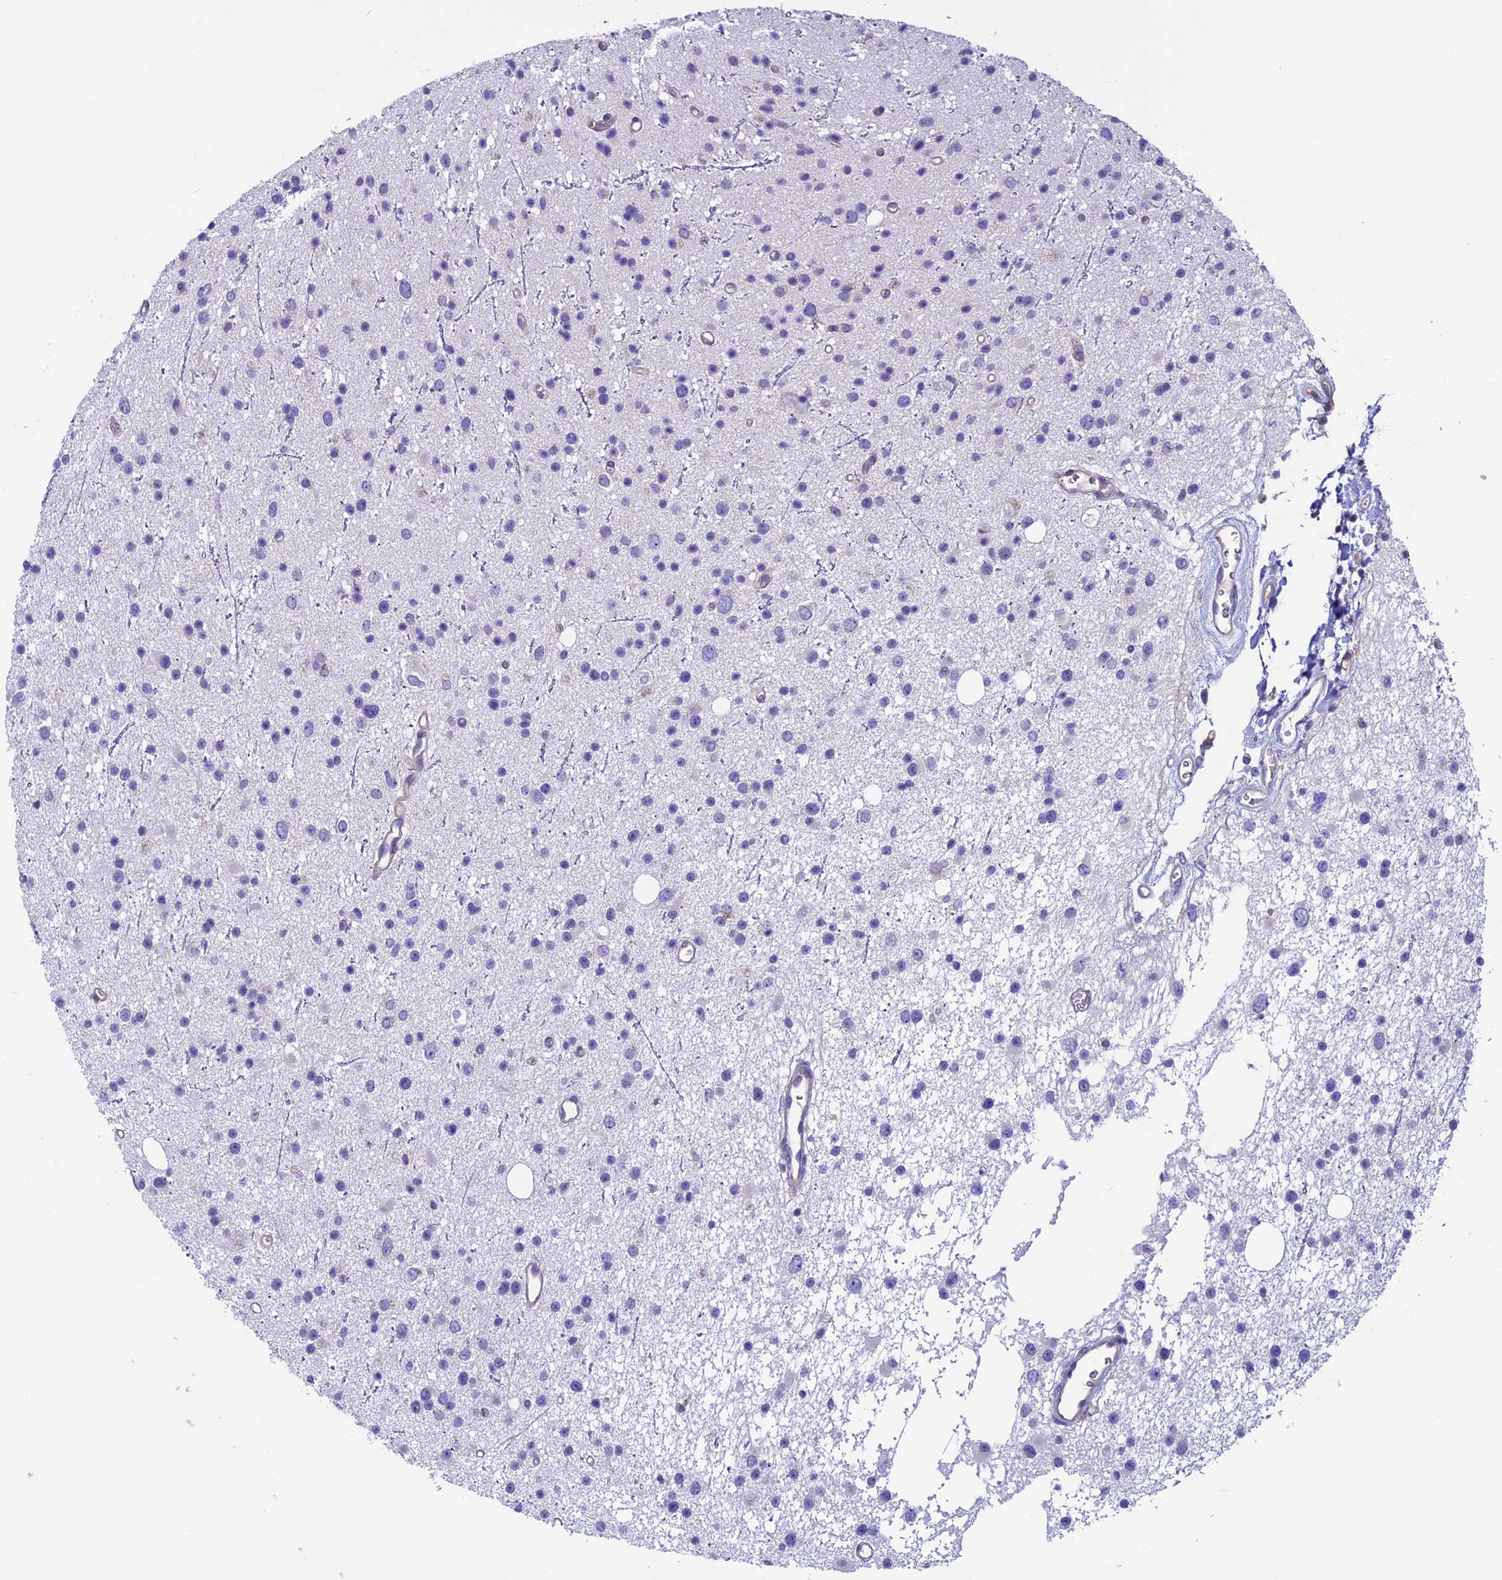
{"staining": {"intensity": "negative", "quantity": "none", "location": "none"}, "tissue": "glioma", "cell_type": "Tumor cells", "image_type": "cancer", "snomed": [{"axis": "morphology", "description": "Glioma, malignant, Low grade"}, {"axis": "topography", "description": "Cerebral cortex"}], "caption": "DAB (3,3'-diaminobenzidine) immunohistochemical staining of human malignant glioma (low-grade) displays no significant expression in tumor cells.", "gene": "TMEM171", "patient": {"sex": "female", "age": 39}}